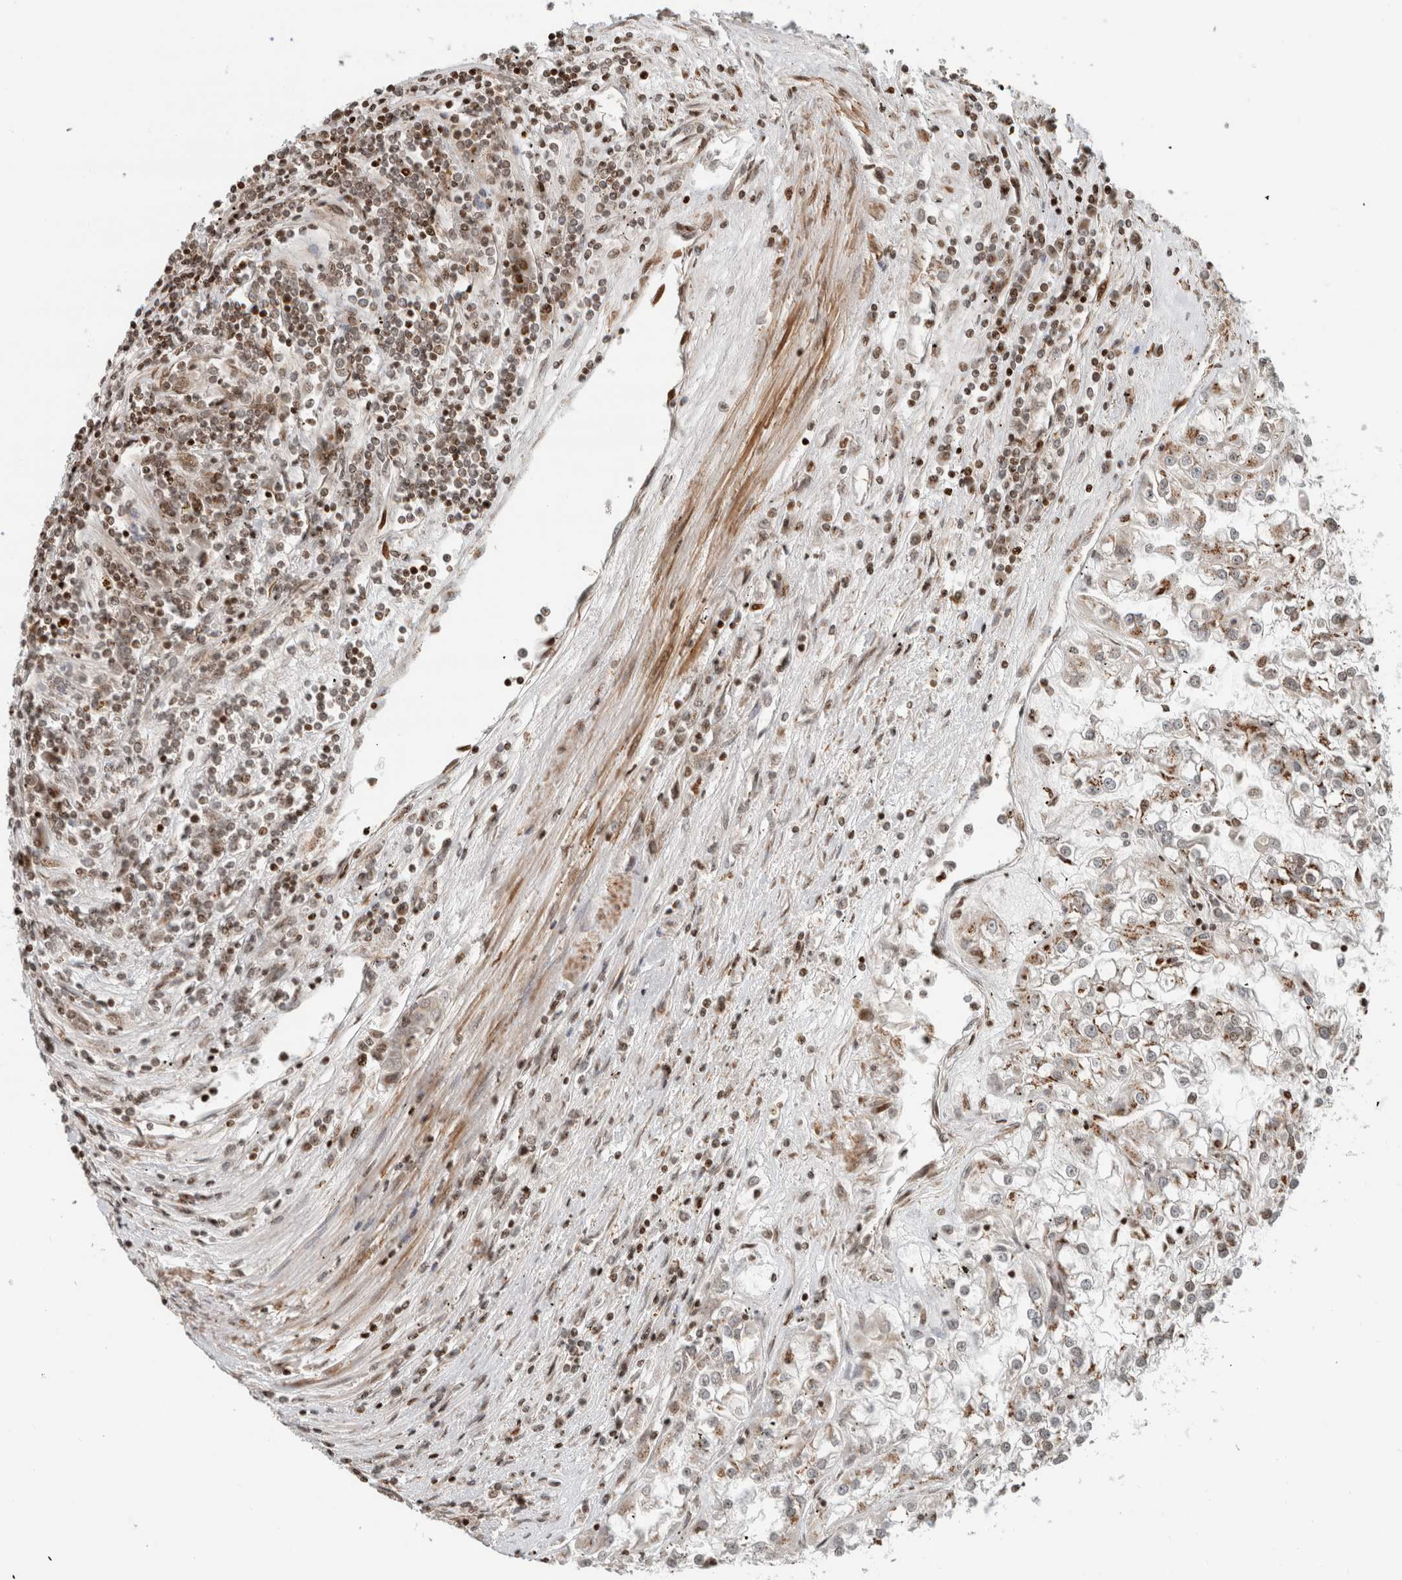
{"staining": {"intensity": "weak", "quantity": "25%-75%", "location": "cytoplasmic/membranous,nuclear"}, "tissue": "renal cancer", "cell_type": "Tumor cells", "image_type": "cancer", "snomed": [{"axis": "morphology", "description": "Adenocarcinoma, NOS"}, {"axis": "topography", "description": "Kidney"}], "caption": "High-magnification brightfield microscopy of adenocarcinoma (renal) stained with DAB (brown) and counterstained with hematoxylin (blue). tumor cells exhibit weak cytoplasmic/membranous and nuclear positivity is identified in about25%-75% of cells.", "gene": "GINS4", "patient": {"sex": "female", "age": 52}}